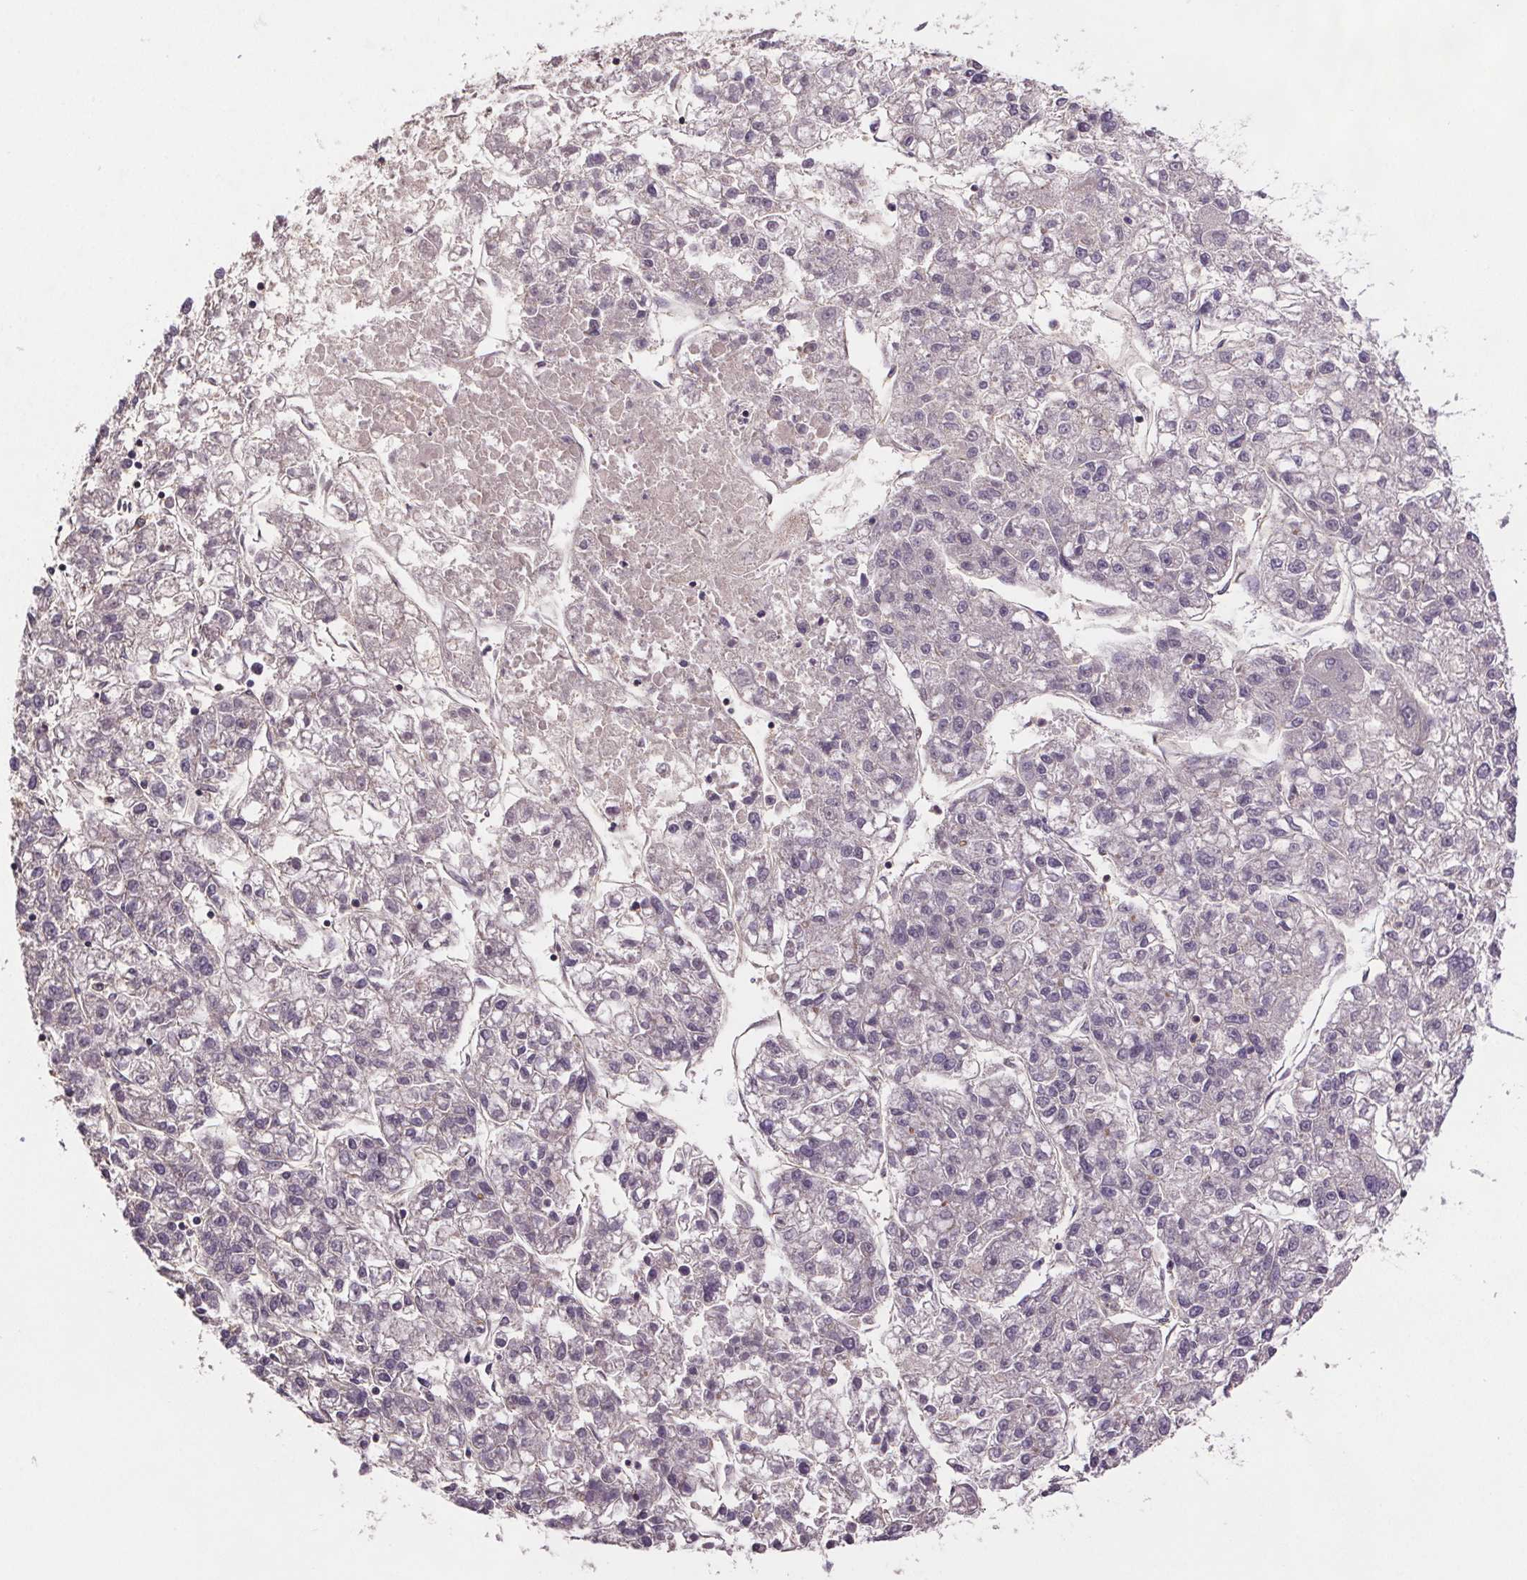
{"staining": {"intensity": "negative", "quantity": "none", "location": "none"}, "tissue": "liver cancer", "cell_type": "Tumor cells", "image_type": "cancer", "snomed": [{"axis": "morphology", "description": "Carcinoma, Hepatocellular, NOS"}, {"axis": "topography", "description": "Liver"}], "caption": "Liver hepatocellular carcinoma was stained to show a protein in brown. There is no significant positivity in tumor cells.", "gene": "CLN3", "patient": {"sex": "male", "age": 56}}